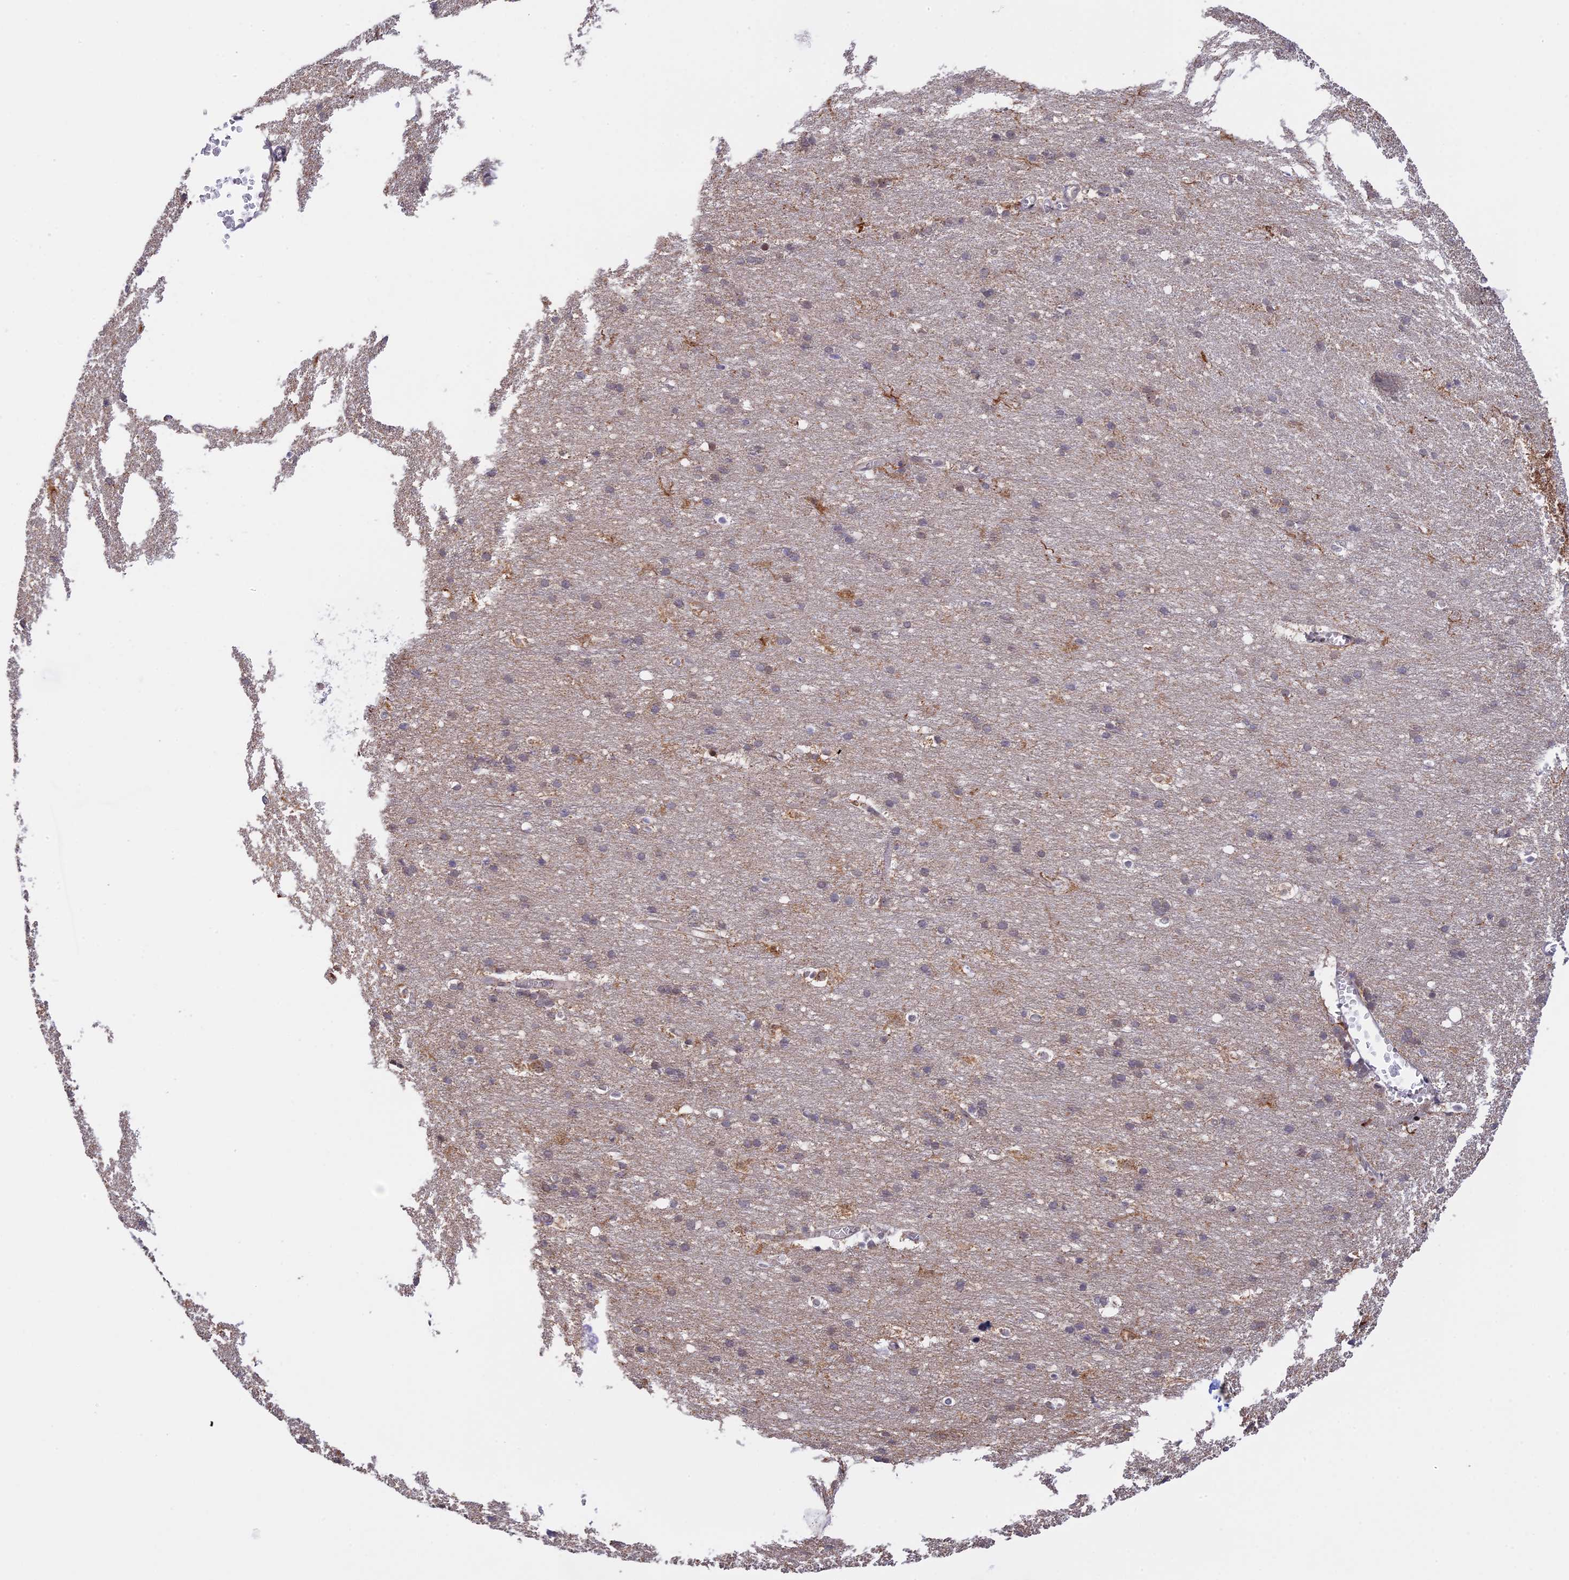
{"staining": {"intensity": "negative", "quantity": "none", "location": "none"}, "tissue": "cerebral cortex", "cell_type": "Endothelial cells", "image_type": "normal", "snomed": [{"axis": "morphology", "description": "Normal tissue, NOS"}, {"axis": "topography", "description": "Cerebral cortex"}], "caption": "DAB immunohistochemical staining of benign cerebral cortex demonstrates no significant expression in endothelial cells. (DAB immunohistochemistry, high magnification).", "gene": "GSKIP", "patient": {"sex": "male", "age": 54}}